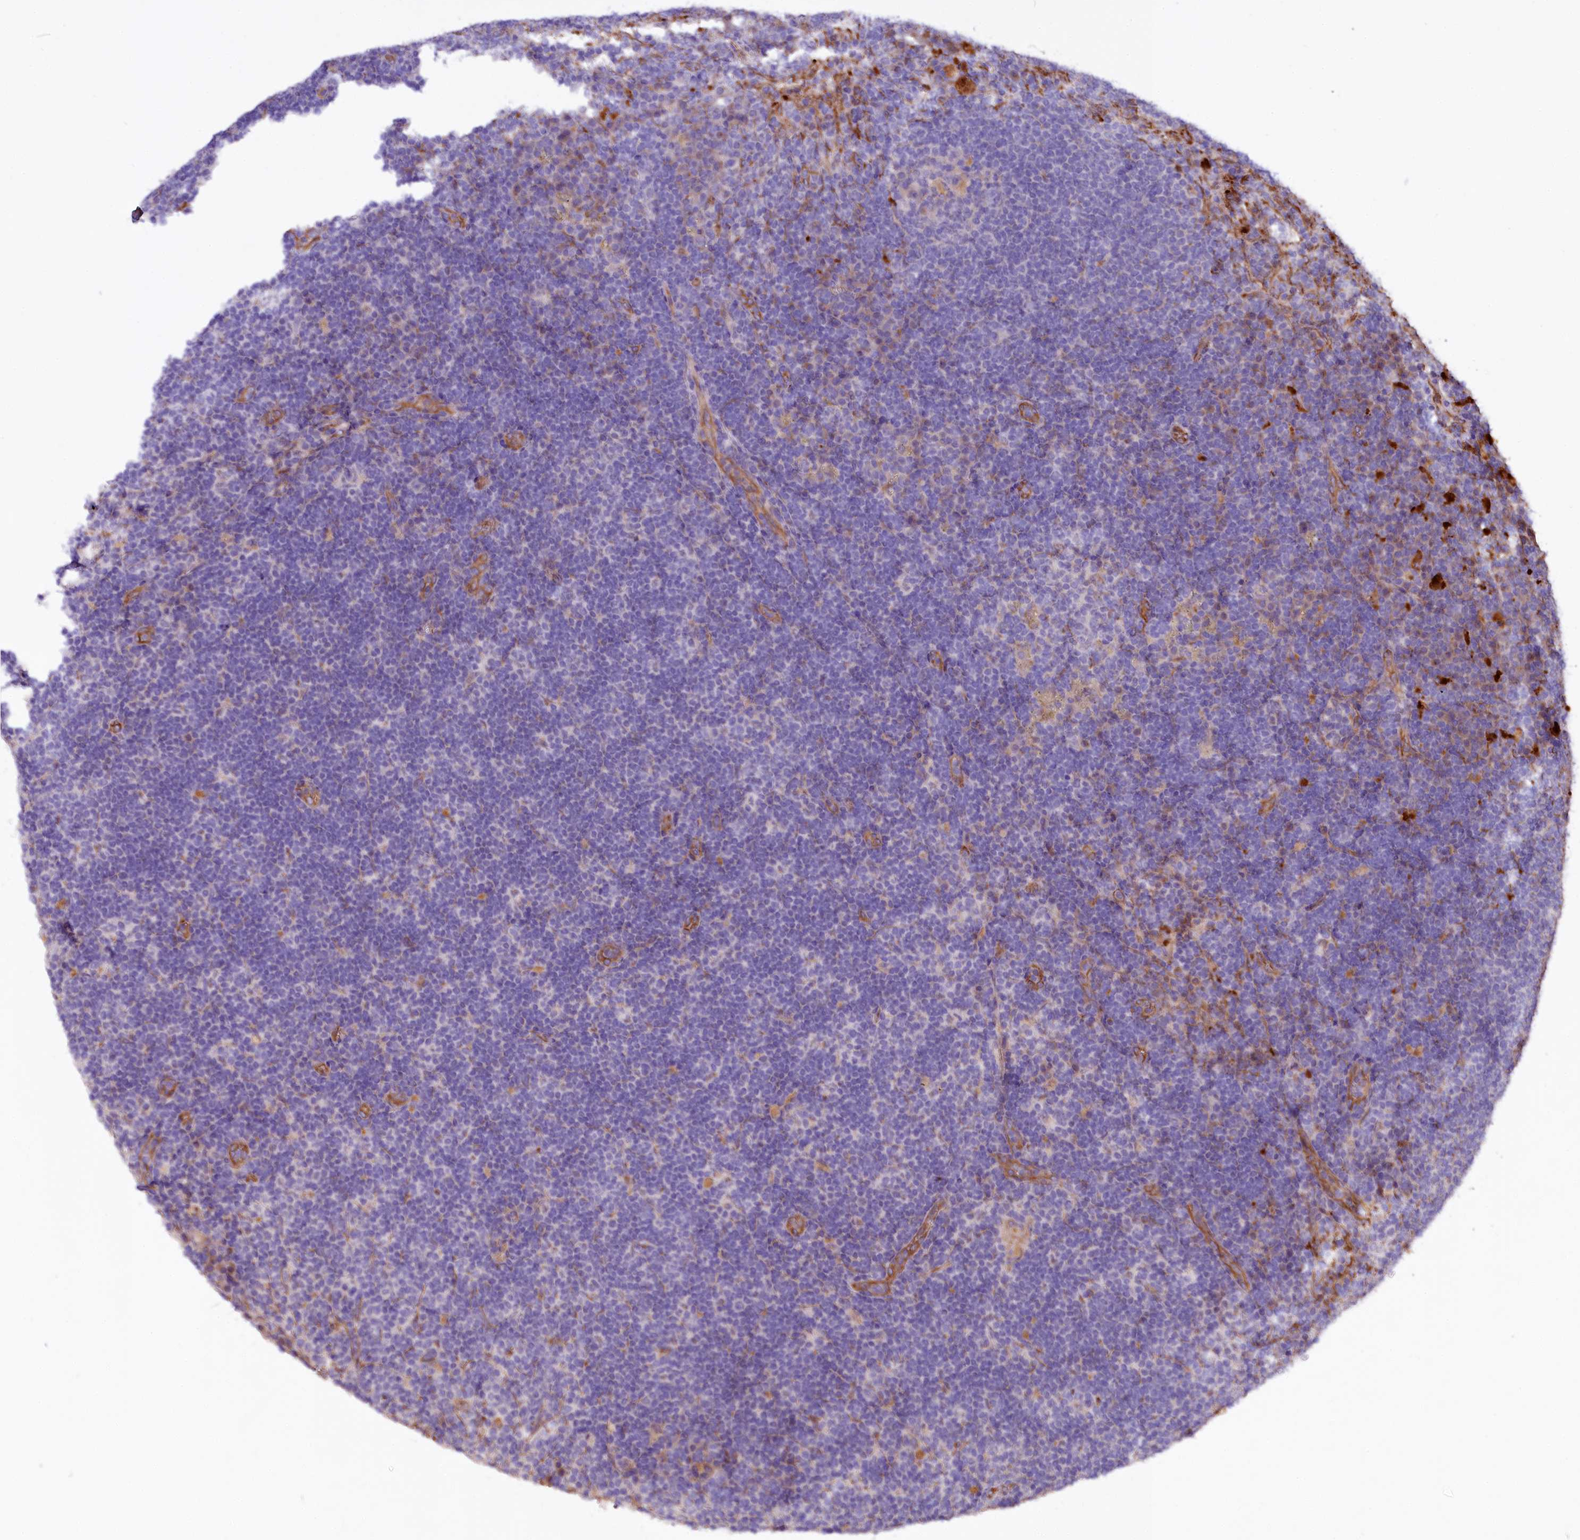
{"staining": {"intensity": "negative", "quantity": "none", "location": "none"}, "tissue": "lymph node", "cell_type": "Germinal center cells", "image_type": "normal", "snomed": [{"axis": "morphology", "description": "Normal tissue, NOS"}, {"axis": "topography", "description": "Lymph node"}], "caption": "This is an immunohistochemistry image of benign lymph node. There is no expression in germinal center cells.", "gene": "TTC12", "patient": {"sex": "female", "age": 70}}